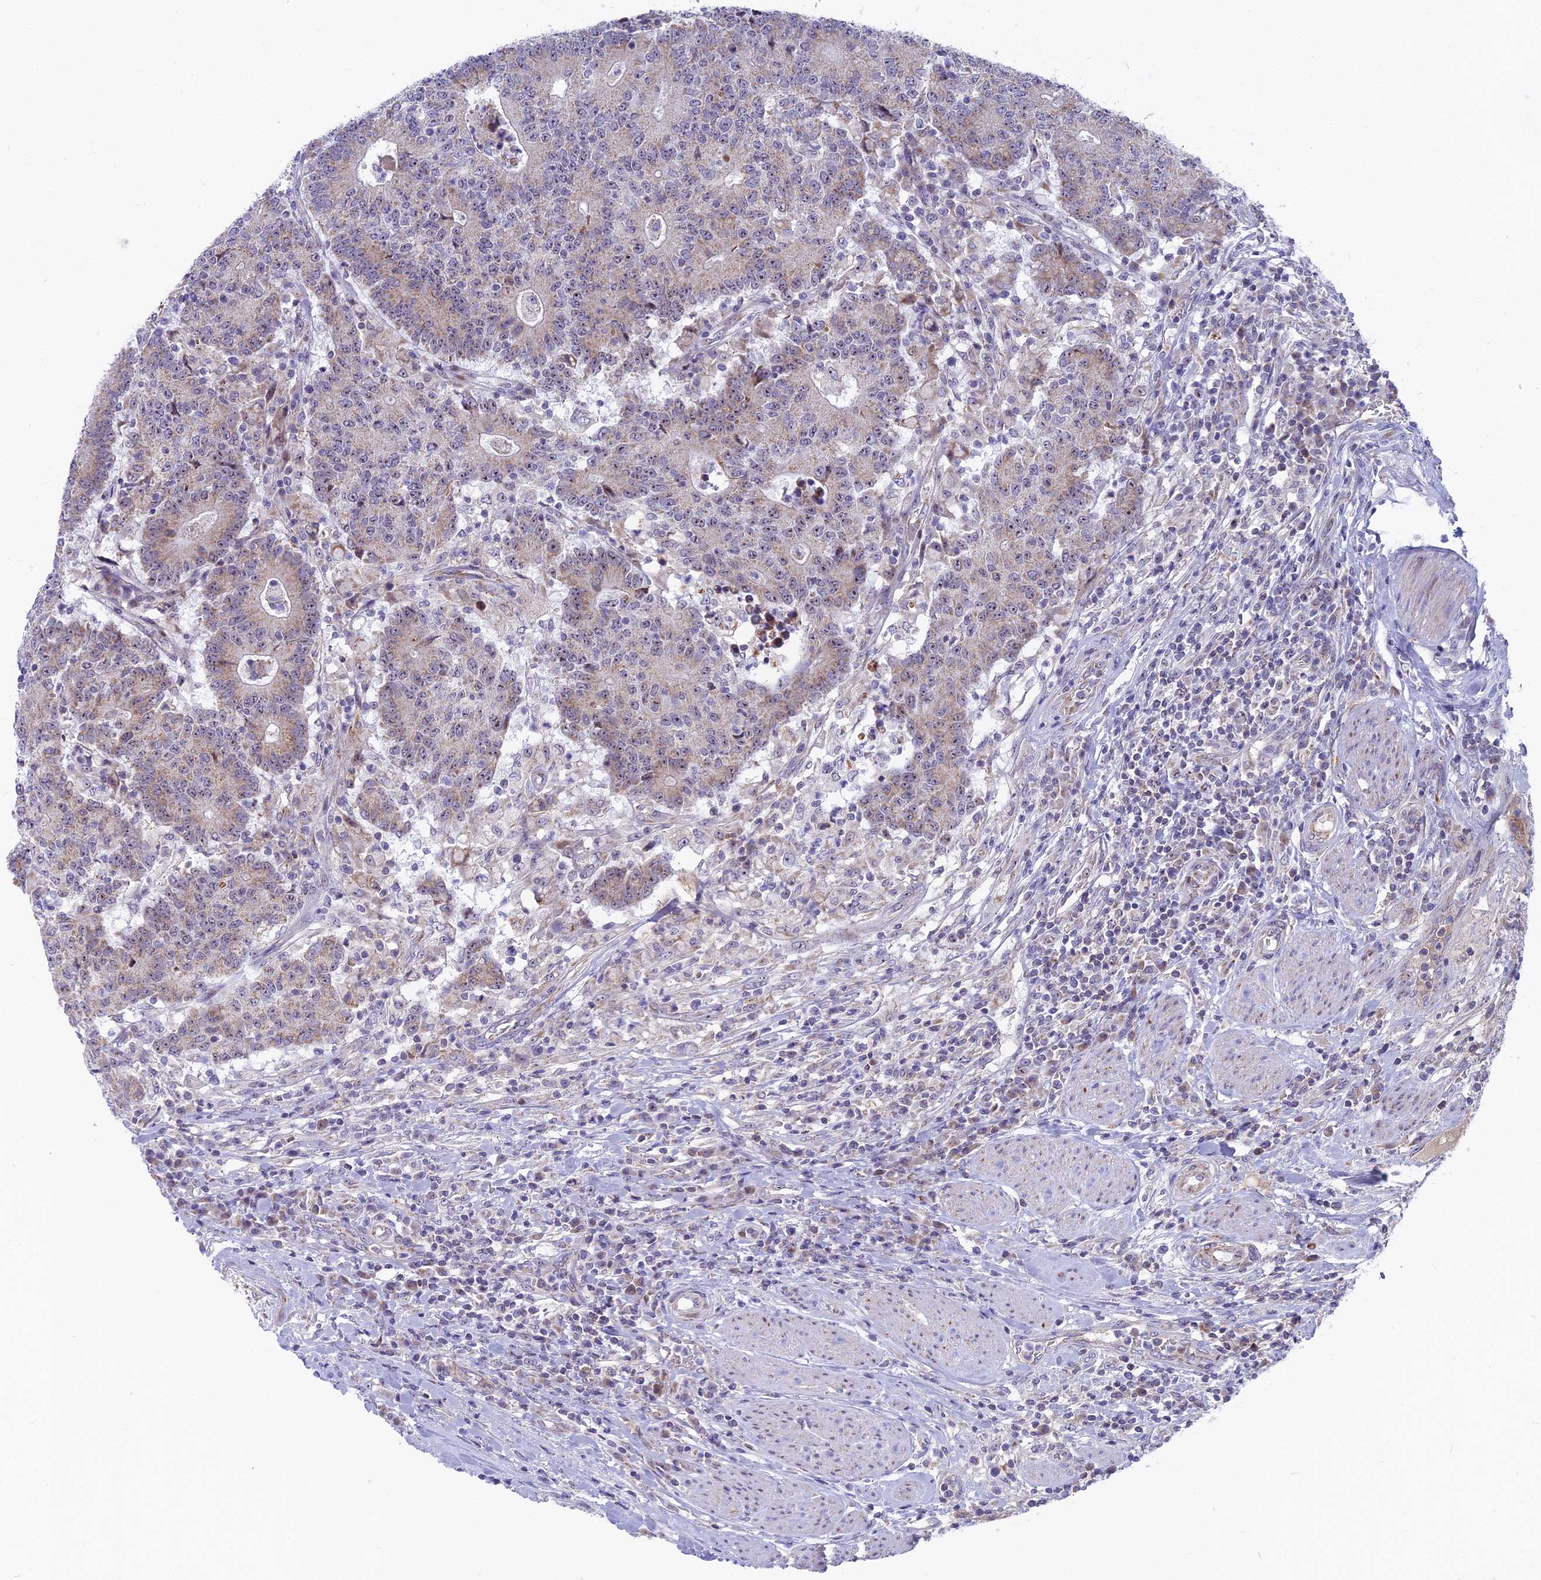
{"staining": {"intensity": "weak", "quantity": "25%-75%", "location": "cytoplasmic/membranous"}, "tissue": "colorectal cancer", "cell_type": "Tumor cells", "image_type": "cancer", "snomed": [{"axis": "morphology", "description": "Adenocarcinoma, NOS"}, {"axis": "topography", "description": "Colon"}], "caption": "Human colorectal adenocarcinoma stained for a protein (brown) demonstrates weak cytoplasmic/membranous positive staining in about 25%-75% of tumor cells.", "gene": "DTWD1", "patient": {"sex": "female", "age": 75}}